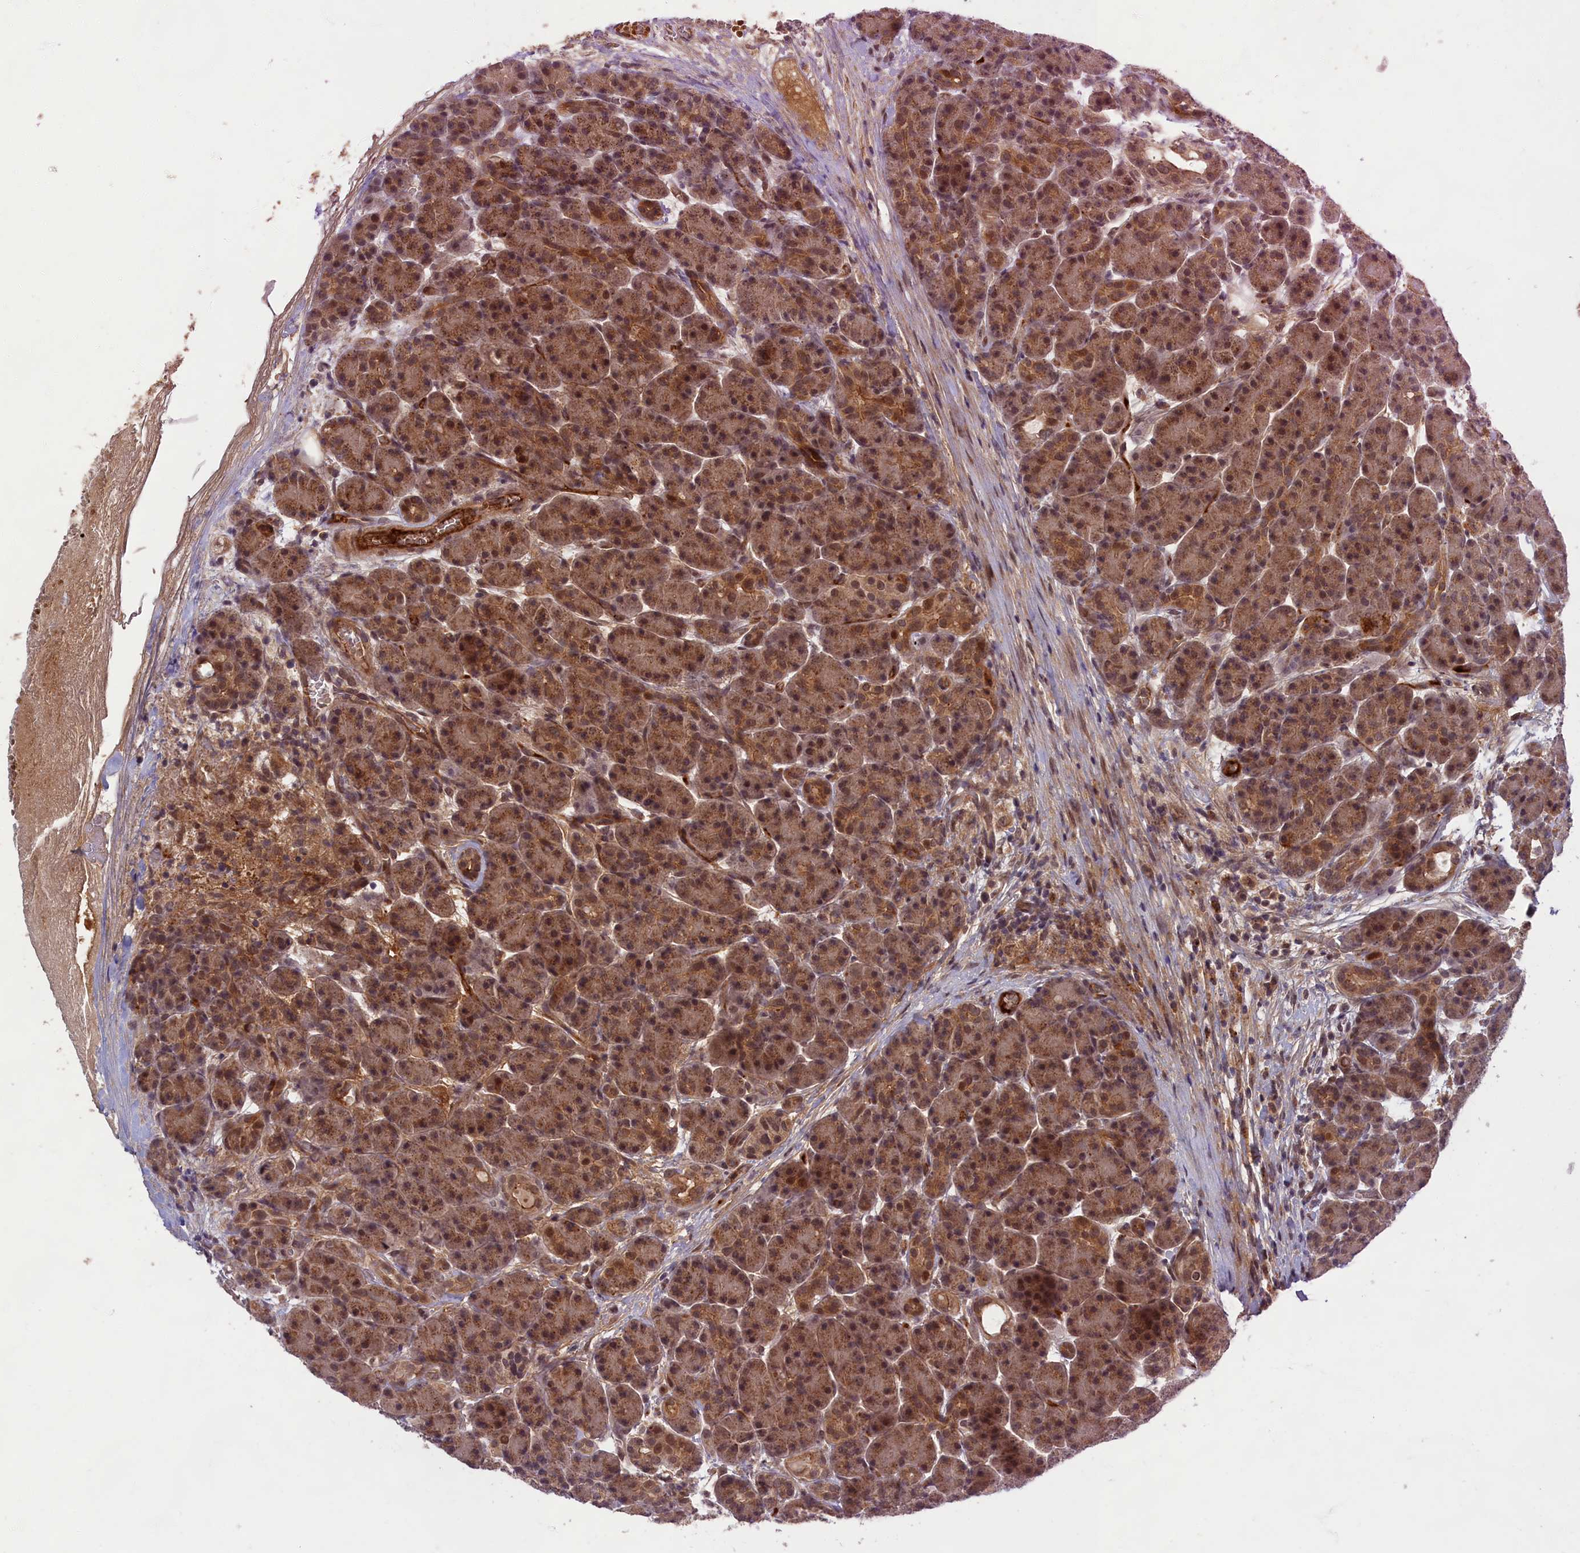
{"staining": {"intensity": "moderate", "quantity": ">75%", "location": "cytoplasmic/membranous"}, "tissue": "pancreas", "cell_type": "Exocrine glandular cells", "image_type": "normal", "snomed": [{"axis": "morphology", "description": "Normal tissue, NOS"}, {"axis": "topography", "description": "Pancreas"}], "caption": "This image reveals immunohistochemistry staining of benign pancreas, with medium moderate cytoplasmic/membranous staining in about >75% of exocrine glandular cells.", "gene": "EARS2", "patient": {"sex": "male", "age": 63}}